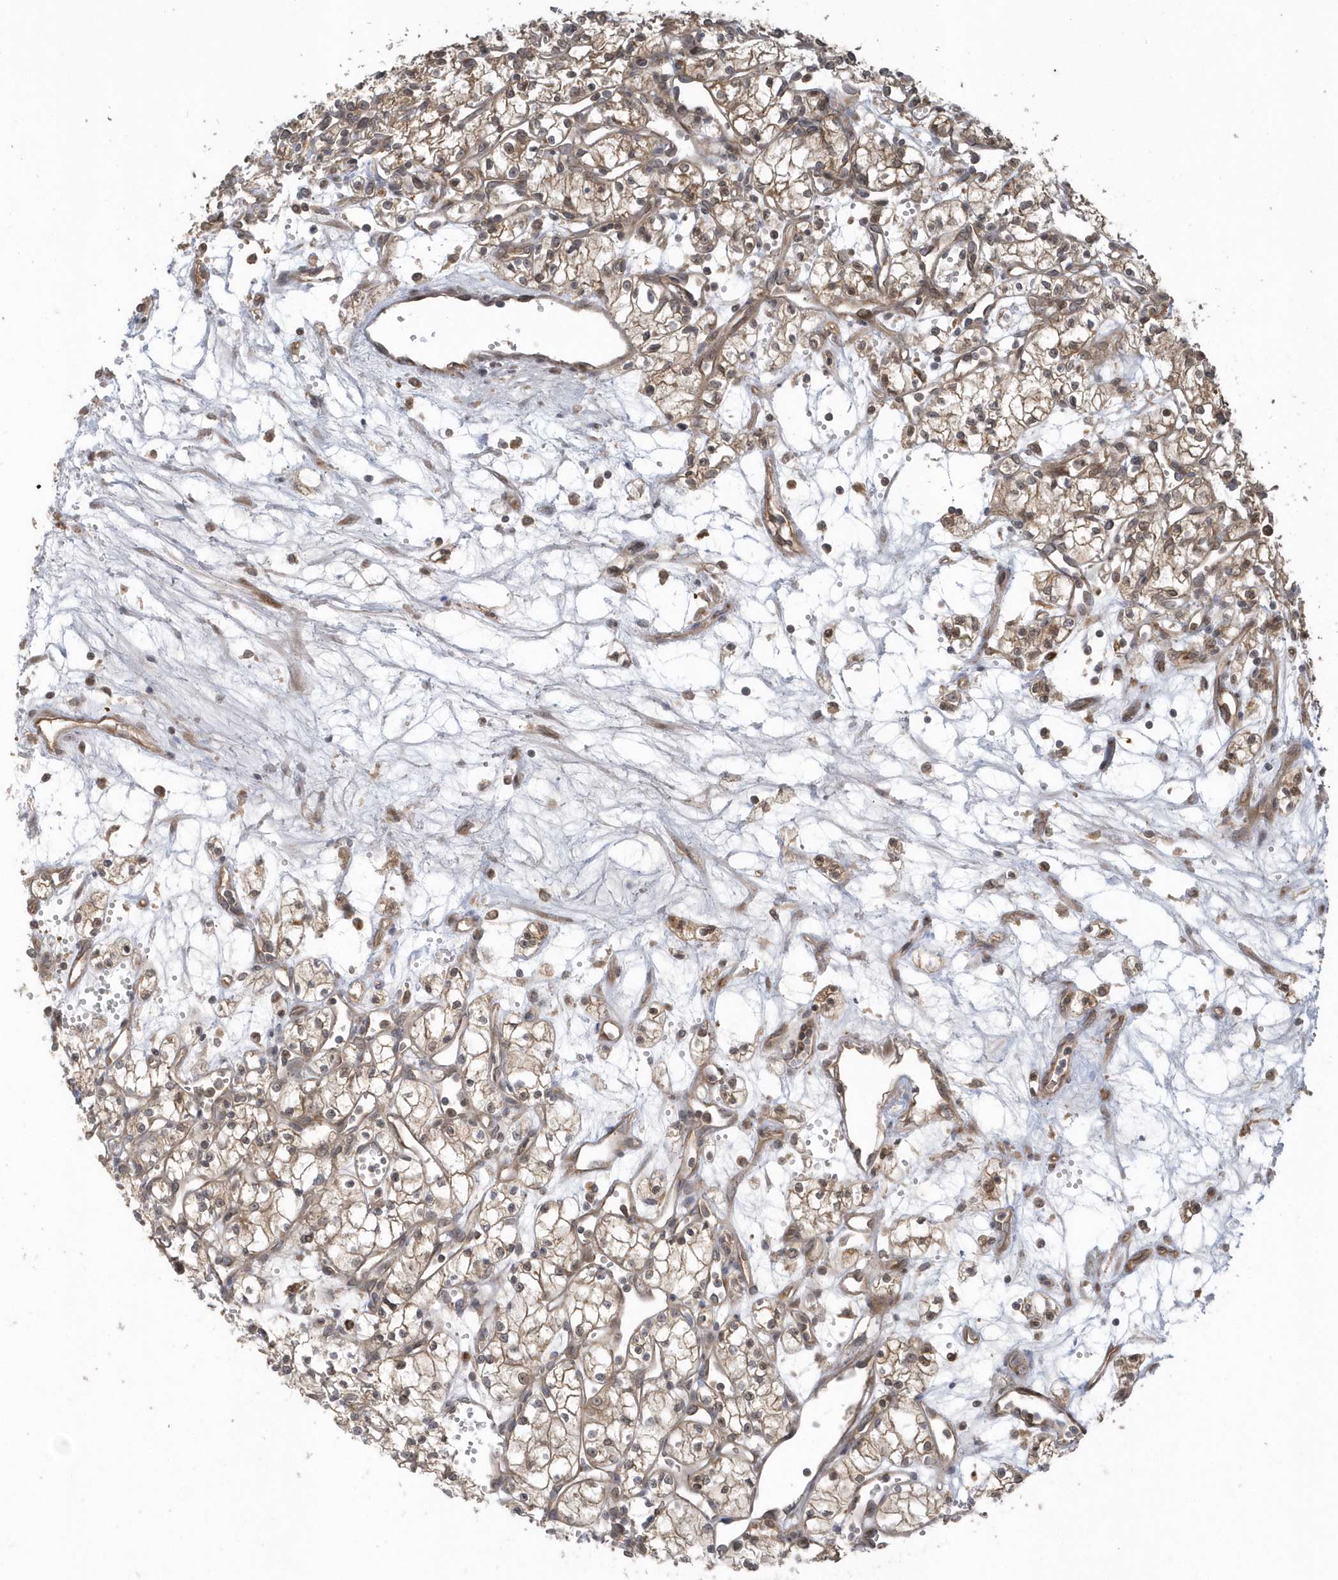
{"staining": {"intensity": "moderate", "quantity": ">75%", "location": "cytoplasmic/membranous"}, "tissue": "renal cancer", "cell_type": "Tumor cells", "image_type": "cancer", "snomed": [{"axis": "morphology", "description": "Adenocarcinoma, NOS"}, {"axis": "topography", "description": "Kidney"}], "caption": "Human renal adenocarcinoma stained with a protein marker demonstrates moderate staining in tumor cells.", "gene": "HERPUD1", "patient": {"sex": "male", "age": 59}}